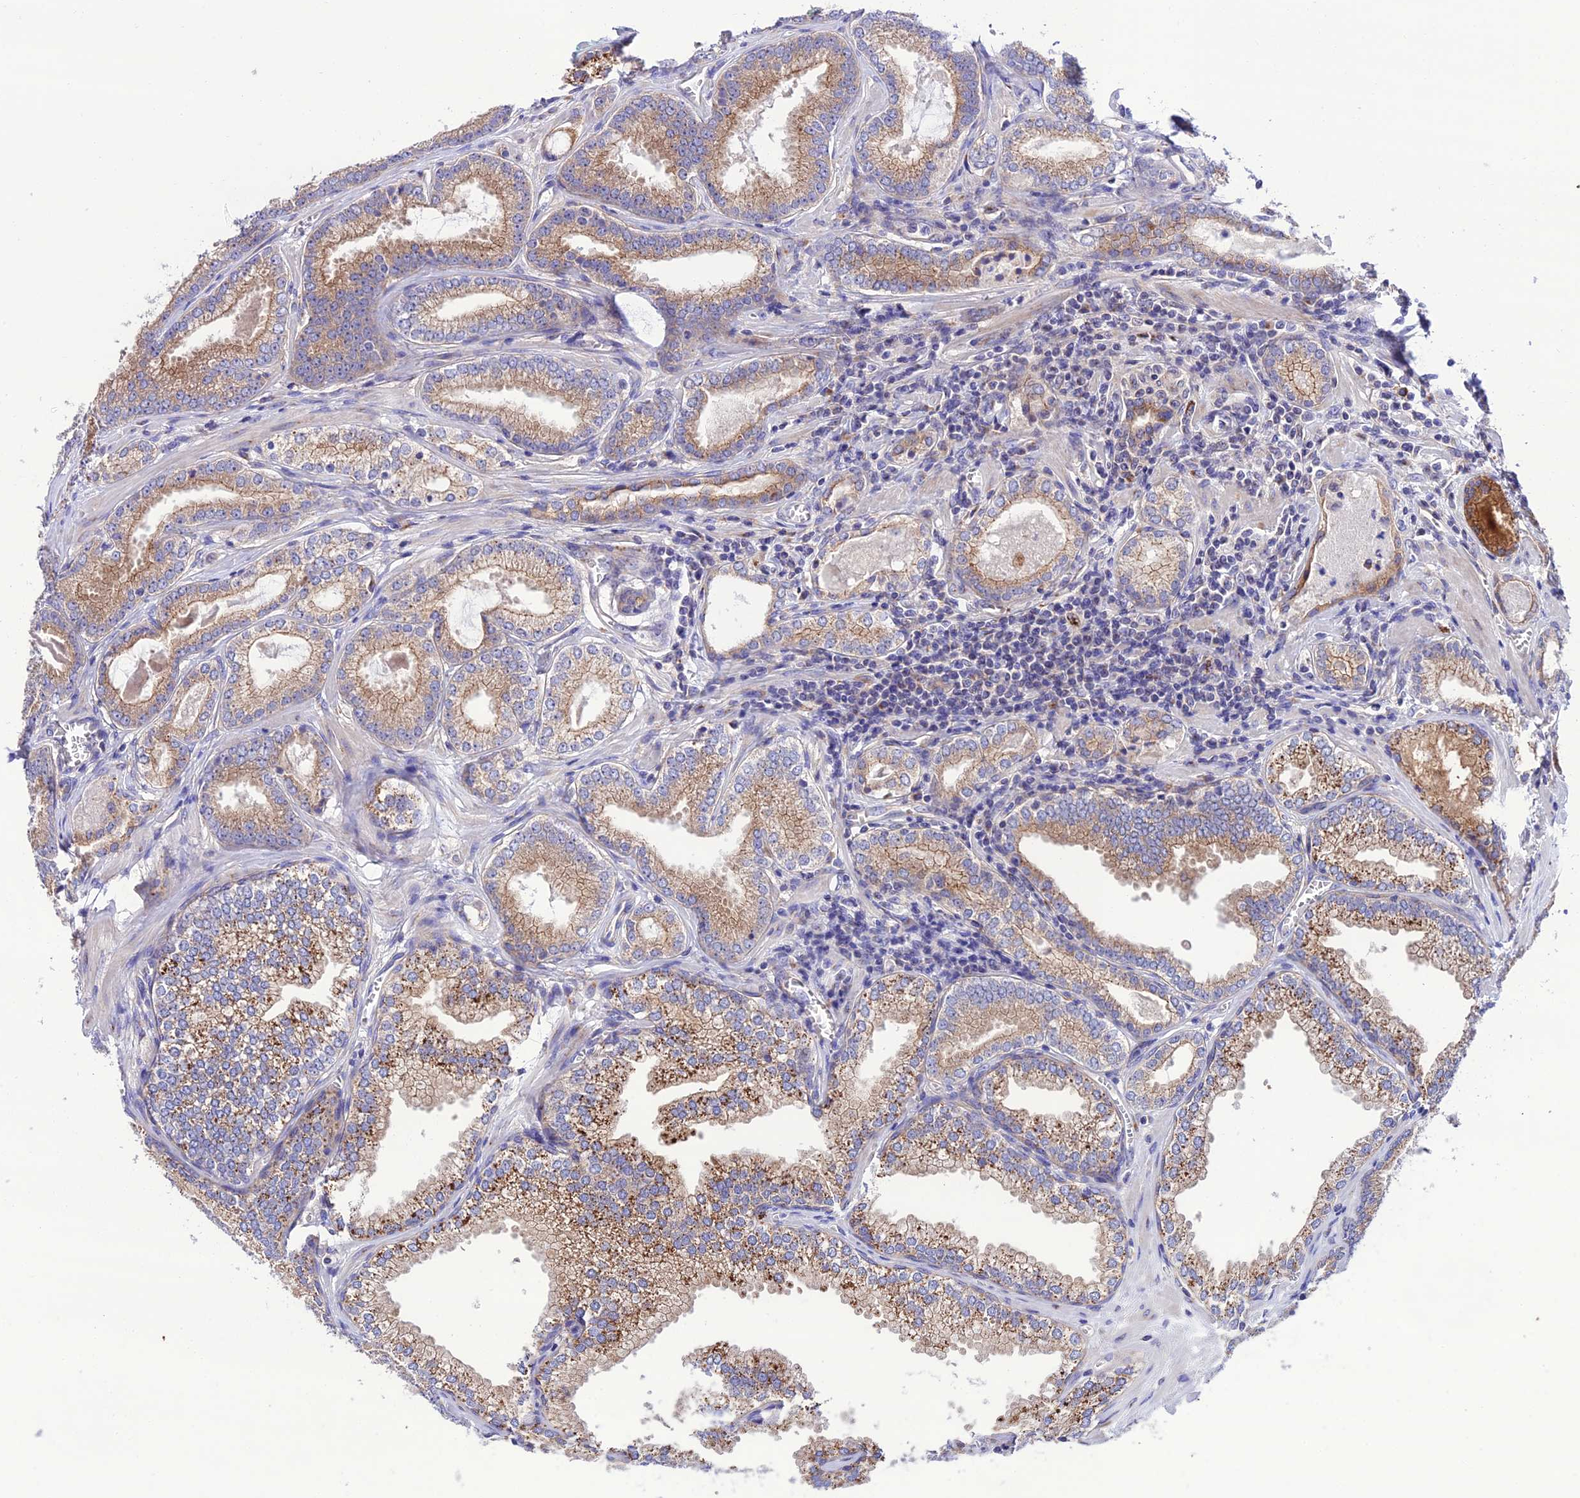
{"staining": {"intensity": "moderate", "quantity": ">75%", "location": "cytoplasmic/membranous"}, "tissue": "prostate cancer", "cell_type": "Tumor cells", "image_type": "cancer", "snomed": [{"axis": "morphology", "description": "Adenocarcinoma, Low grade"}, {"axis": "topography", "description": "Prostate"}], "caption": "Immunohistochemical staining of human prostate cancer (low-grade adenocarcinoma) shows medium levels of moderate cytoplasmic/membranous positivity in about >75% of tumor cells.", "gene": "LACTB2", "patient": {"sex": "male", "age": 60}}